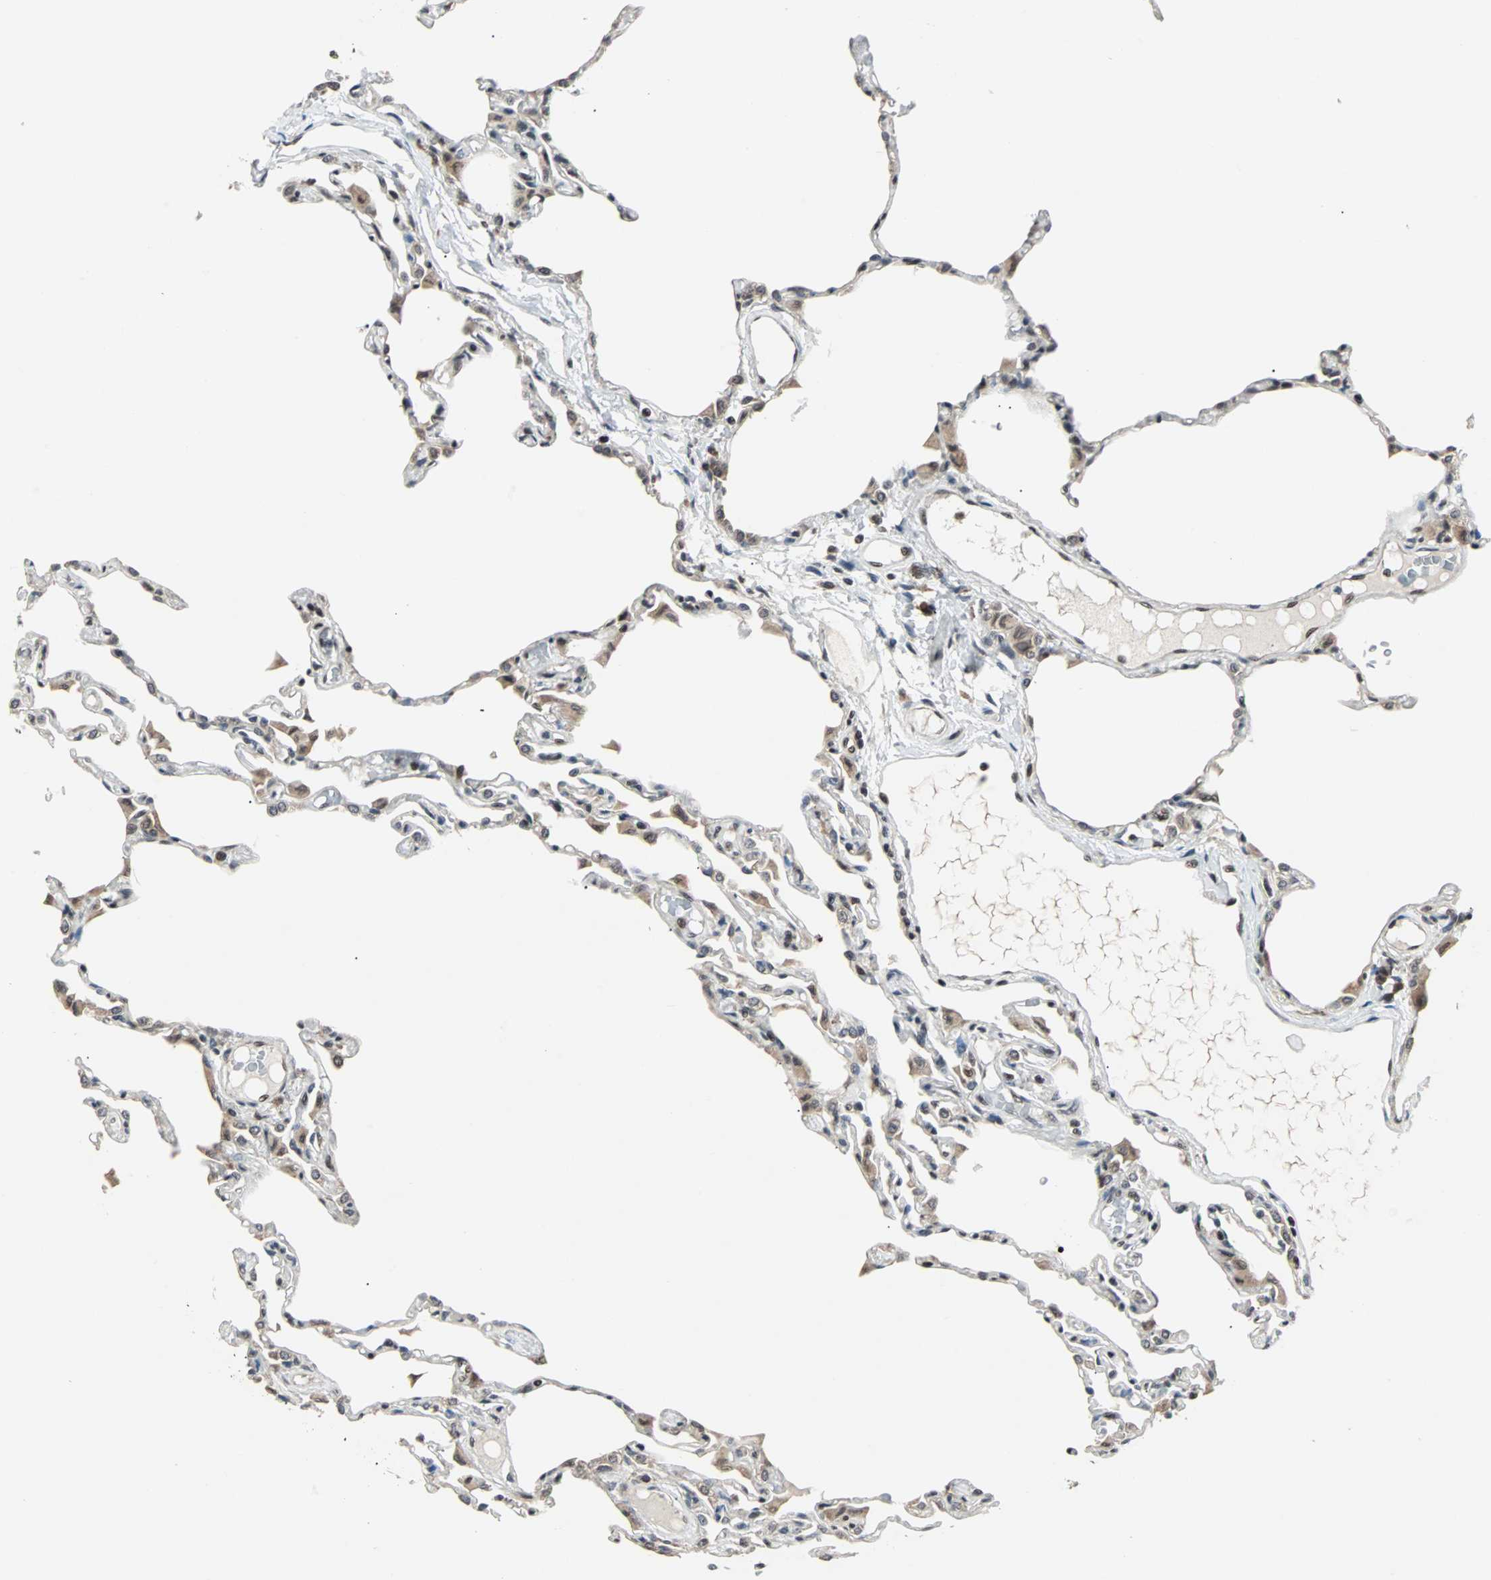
{"staining": {"intensity": "strong", "quantity": ">75%", "location": "nuclear"}, "tissue": "lung", "cell_type": "Alveolar cells", "image_type": "normal", "snomed": [{"axis": "morphology", "description": "Normal tissue, NOS"}, {"axis": "topography", "description": "Lung"}], "caption": "This histopathology image displays unremarkable lung stained with immunohistochemistry (IHC) to label a protein in brown. The nuclear of alveolar cells show strong positivity for the protein. Nuclei are counter-stained blue.", "gene": "TERF2IP", "patient": {"sex": "female", "age": 49}}